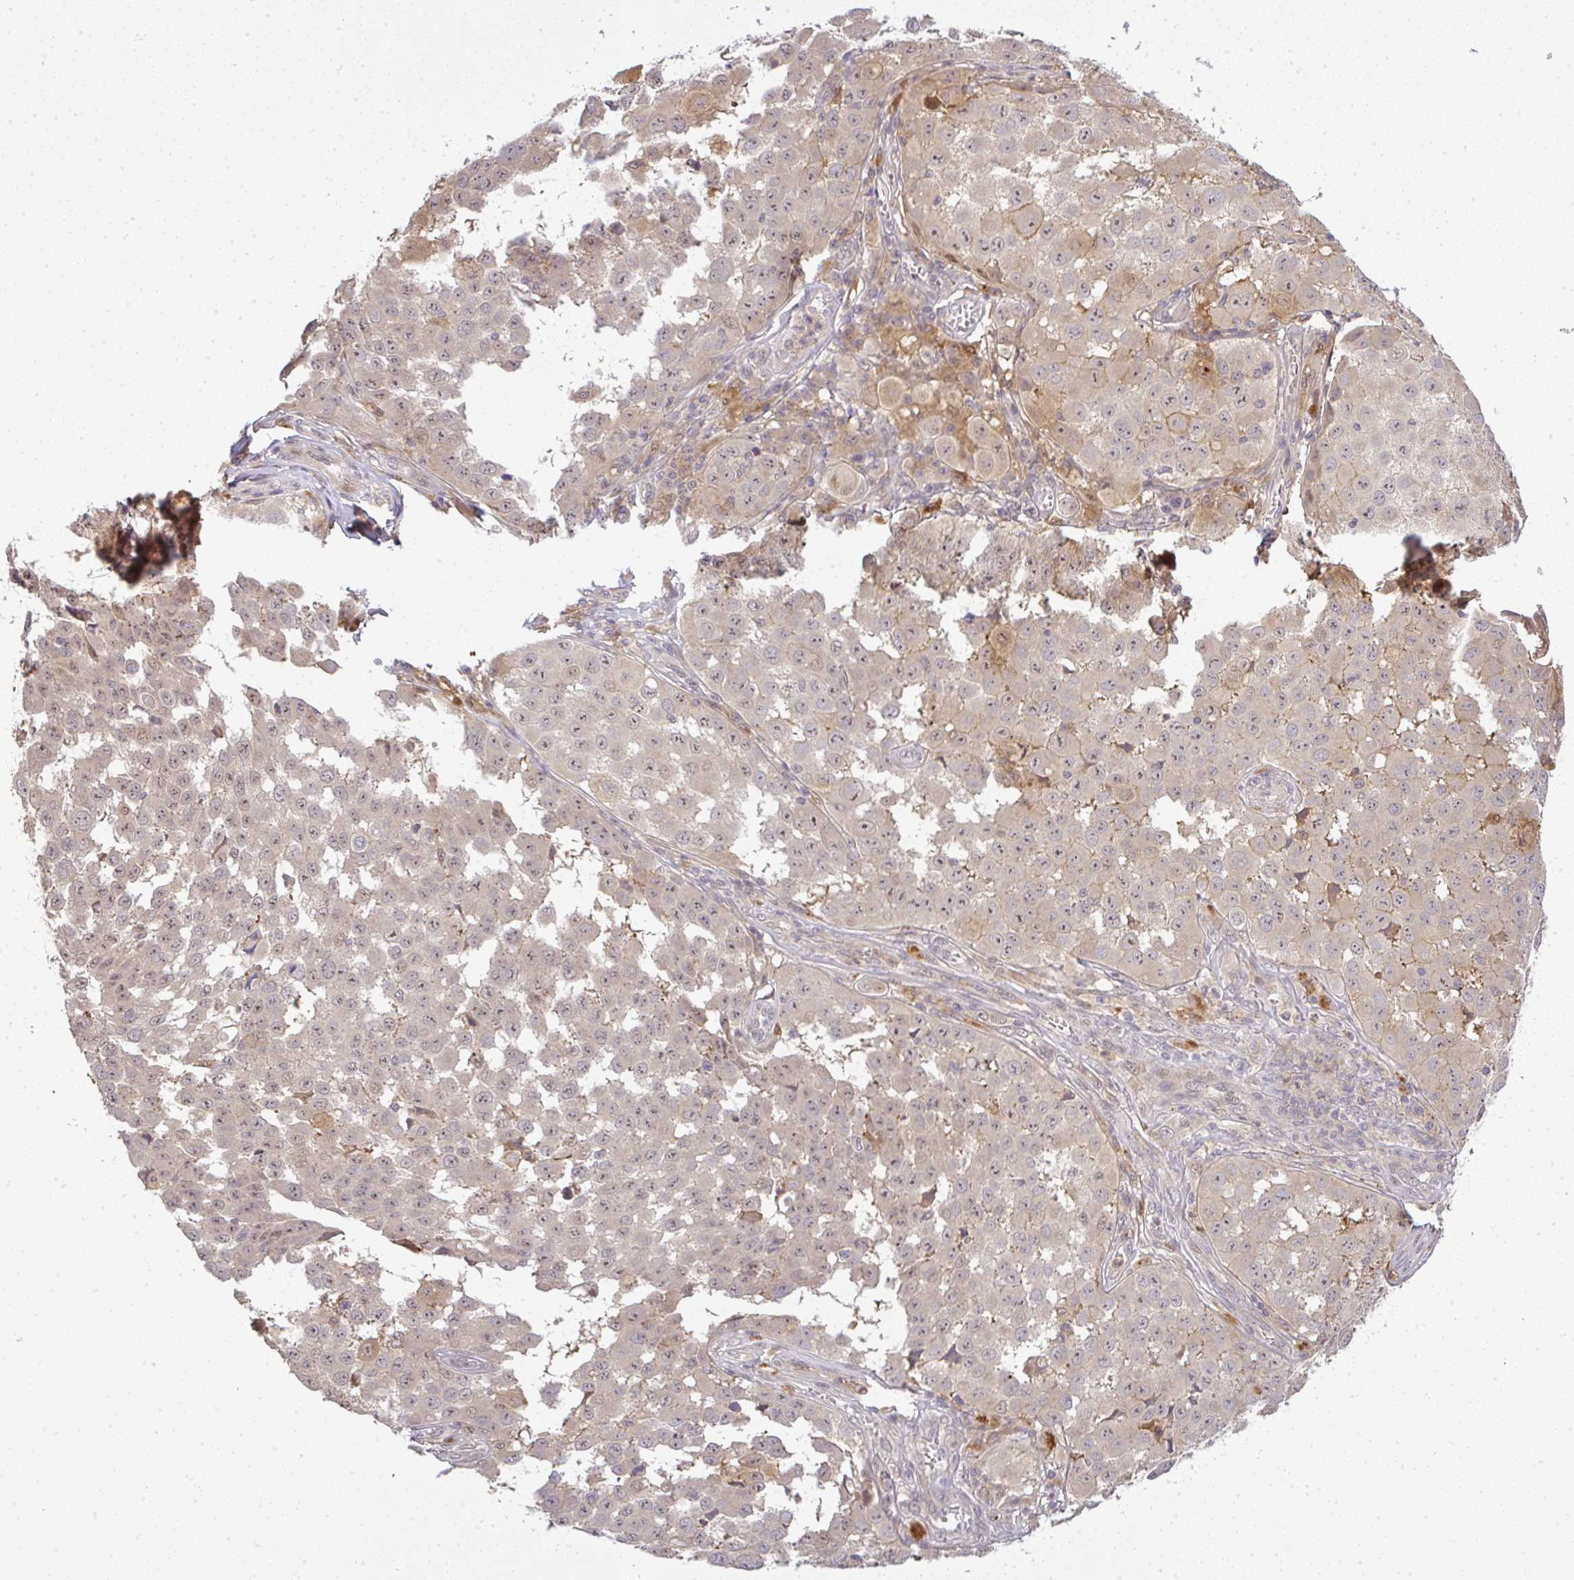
{"staining": {"intensity": "weak", "quantity": "<25%", "location": "cytoplasmic/membranous"}, "tissue": "melanoma", "cell_type": "Tumor cells", "image_type": "cancer", "snomed": [{"axis": "morphology", "description": "Malignant melanoma, NOS"}, {"axis": "topography", "description": "Skin"}], "caption": "This is an IHC image of human melanoma. There is no positivity in tumor cells.", "gene": "FAM153A", "patient": {"sex": "male", "age": 64}}